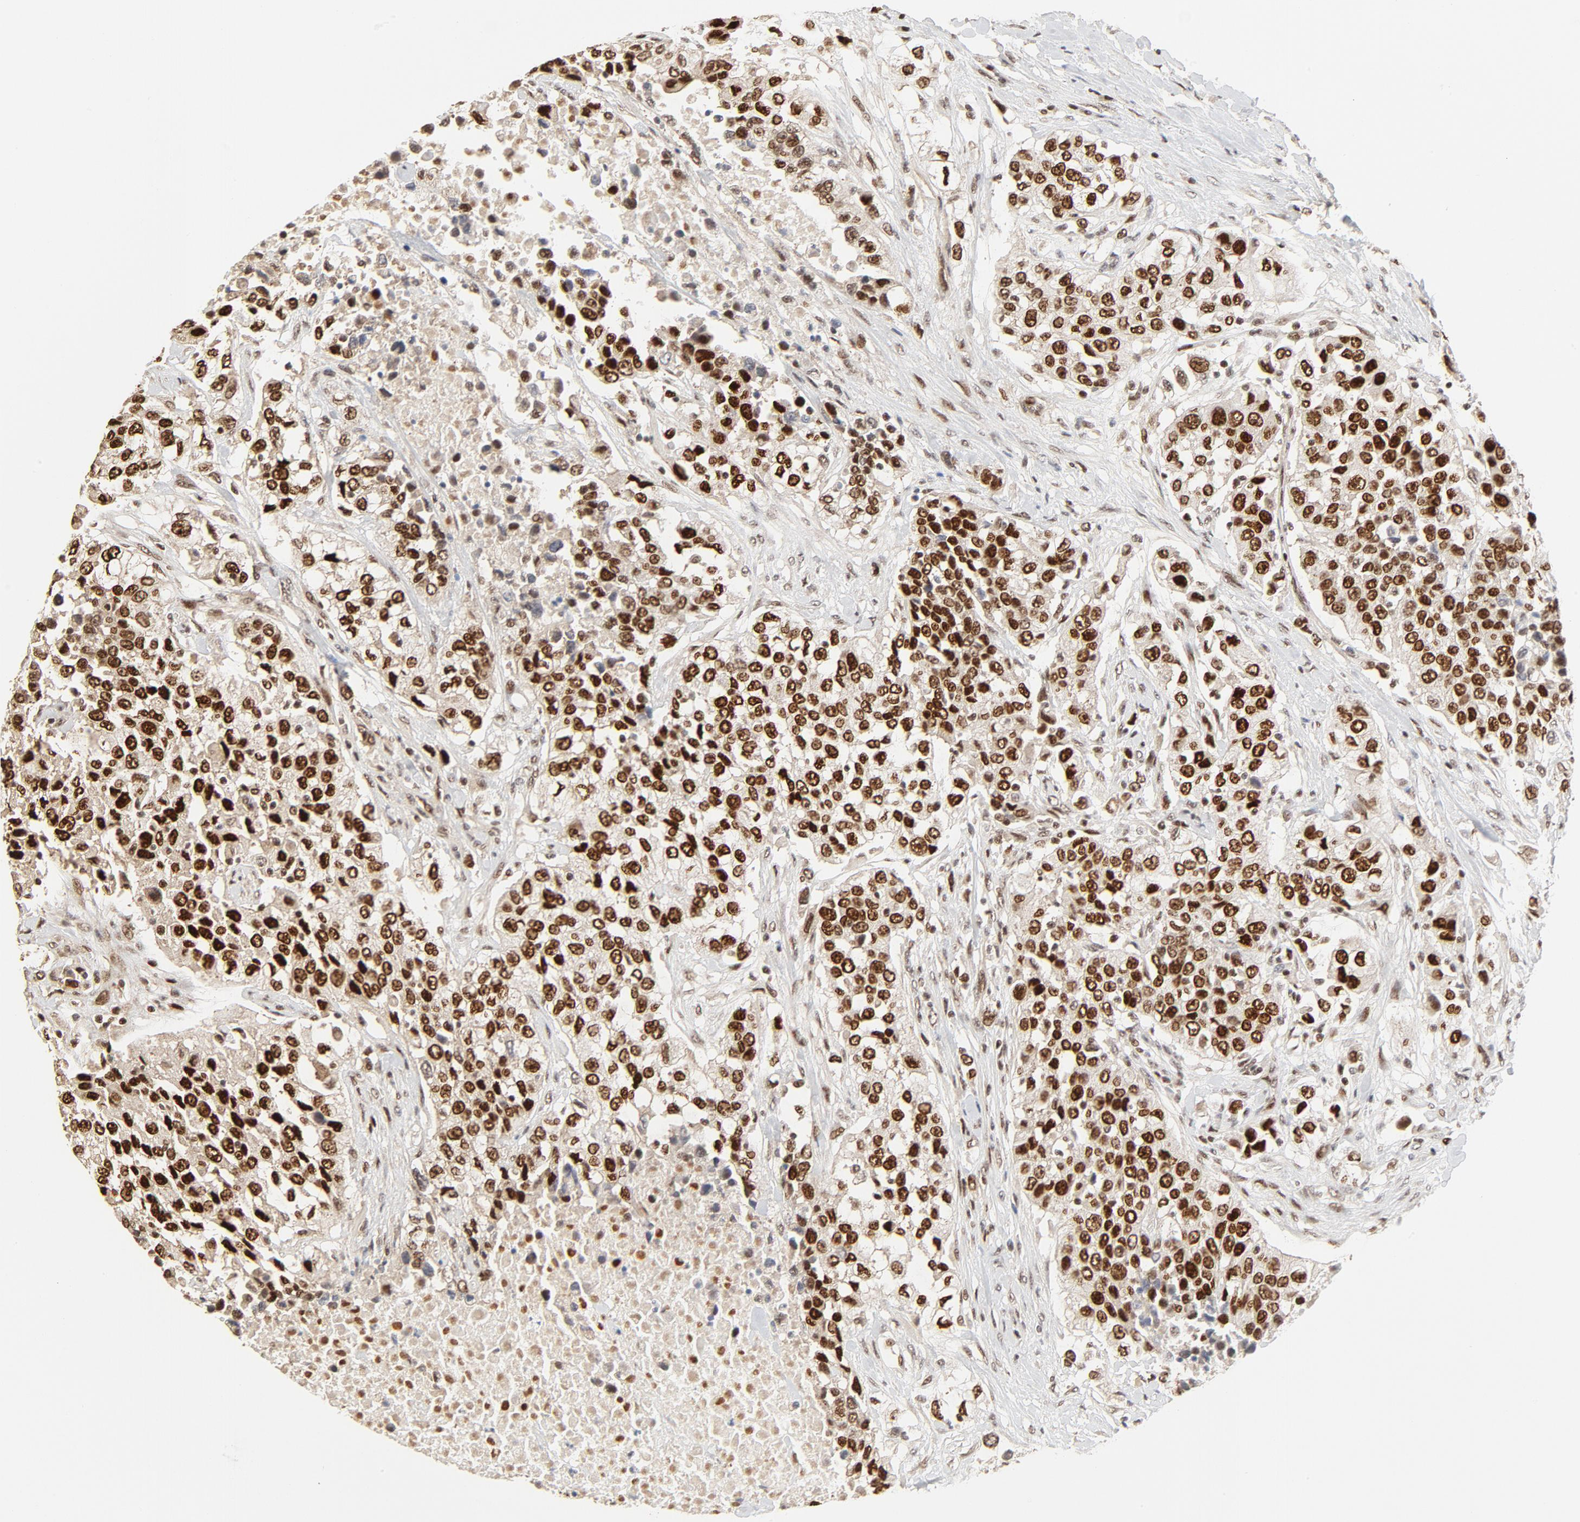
{"staining": {"intensity": "strong", "quantity": ">75%", "location": "nuclear"}, "tissue": "urothelial cancer", "cell_type": "Tumor cells", "image_type": "cancer", "snomed": [{"axis": "morphology", "description": "Urothelial carcinoma, High grade"}, {"axis": "topography", "description": "Urinary bladder"}], "caption": "The micrograph shows a brown stain indicating the presence of a protein in the nuclear of tumor cells in high-grade urothelial carcinoma. Immunohistochemistry (ihc) stains the protein in brown and the nuclei are stained blue.", "gene": "GTF2I", "patient": {"sex": "female", "age": 80}}